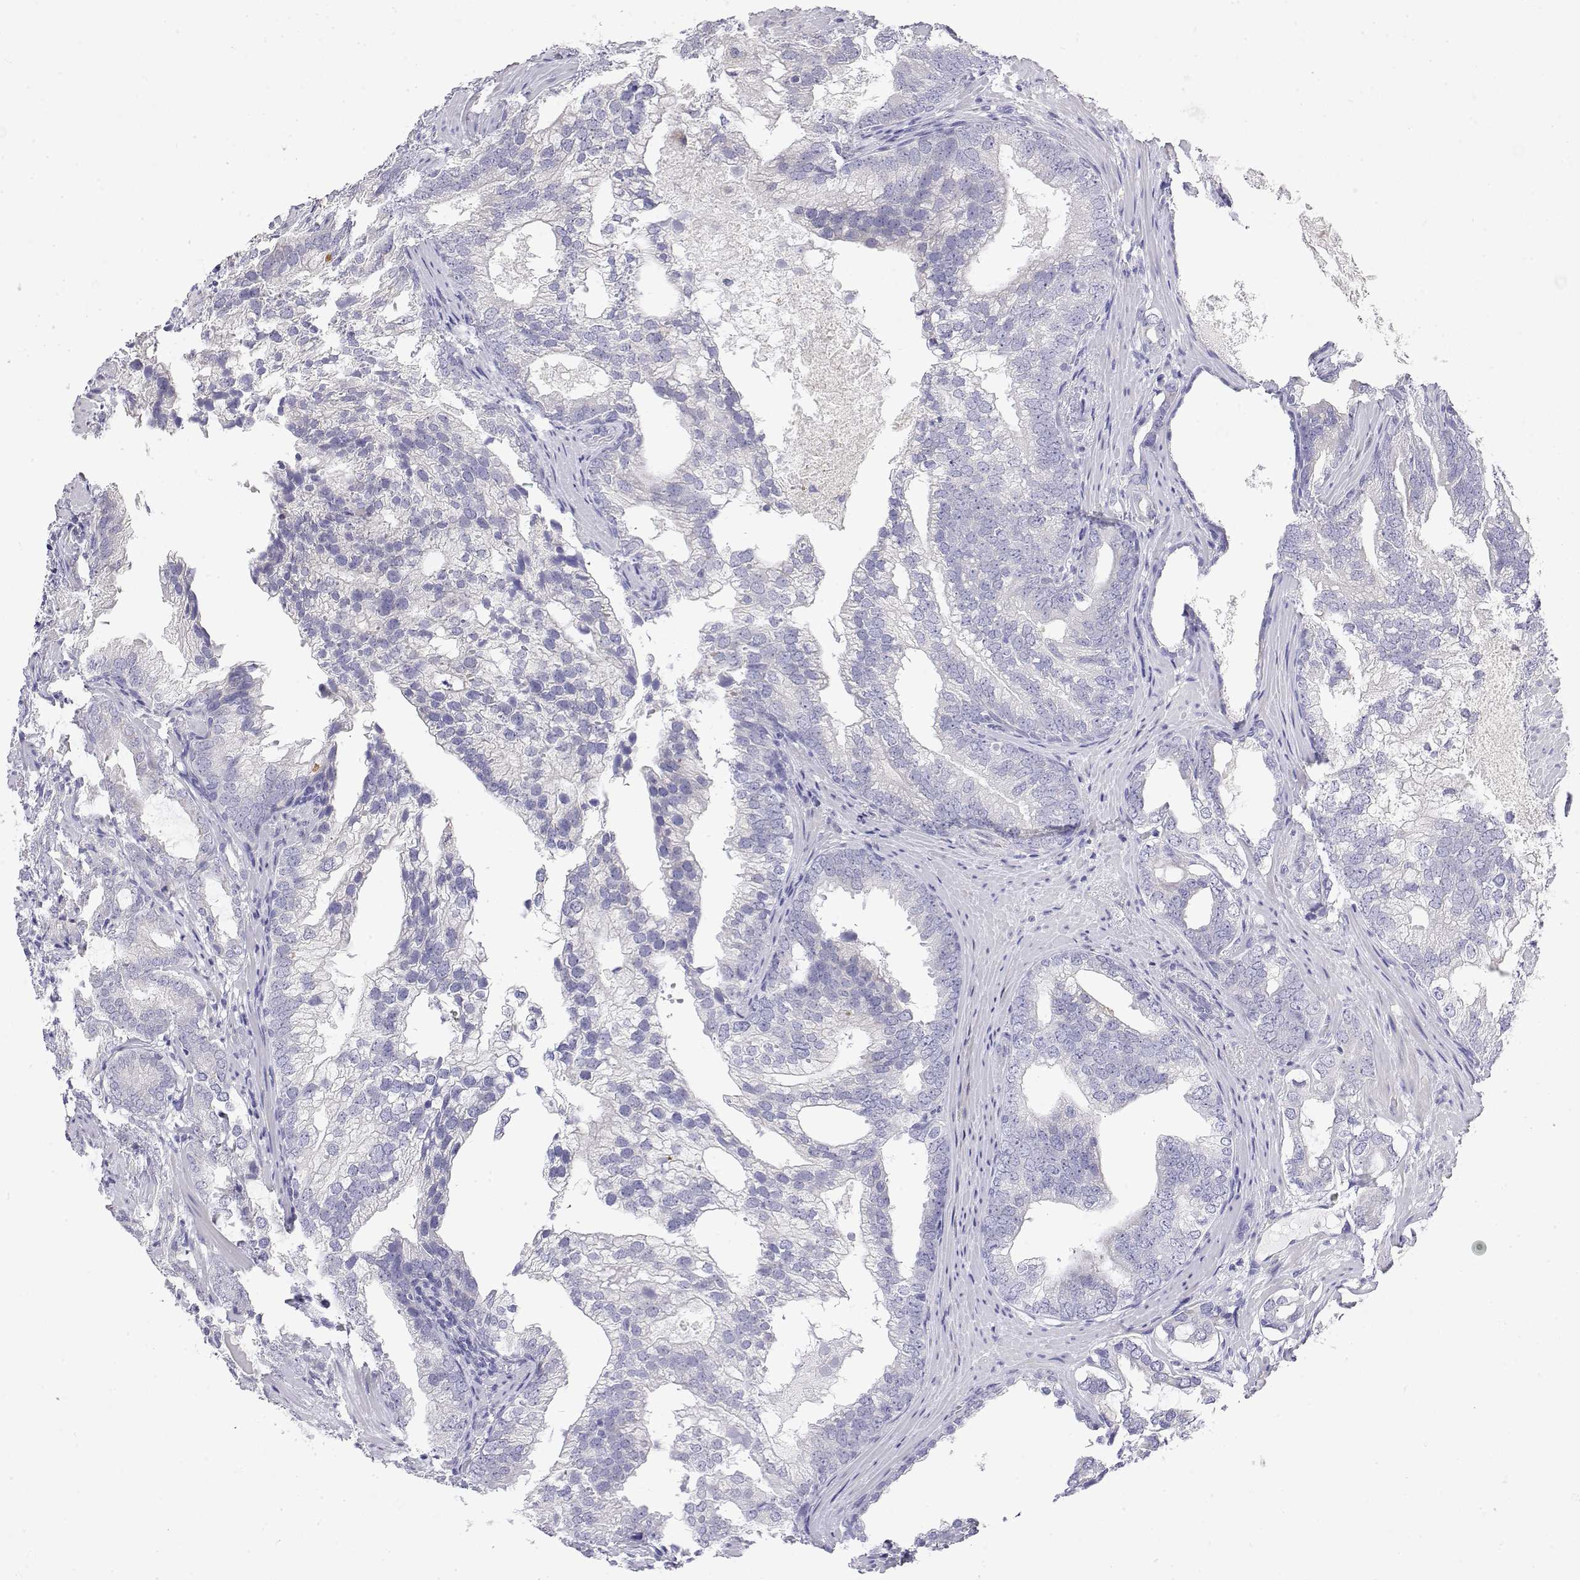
{"staining": {"intensity": "negative", "quantity": "none", "location": "none"}, "tissue": "prostate cancer", "cell_type": "Tumor cells", "image_type": "cancer", "snomed": [{"axis": "morphology", "description": "Adenocarcinoma, High grade"}, {"axis": "topography", "description": "Prostate"}], "caption": "Tumor cells show no significant staining in prostate cancer (high-grade adenocarcinoma). Nuclei are stained in blue.", "gene": "LY6D", "patient": {"sex": "male", "age": 75}}